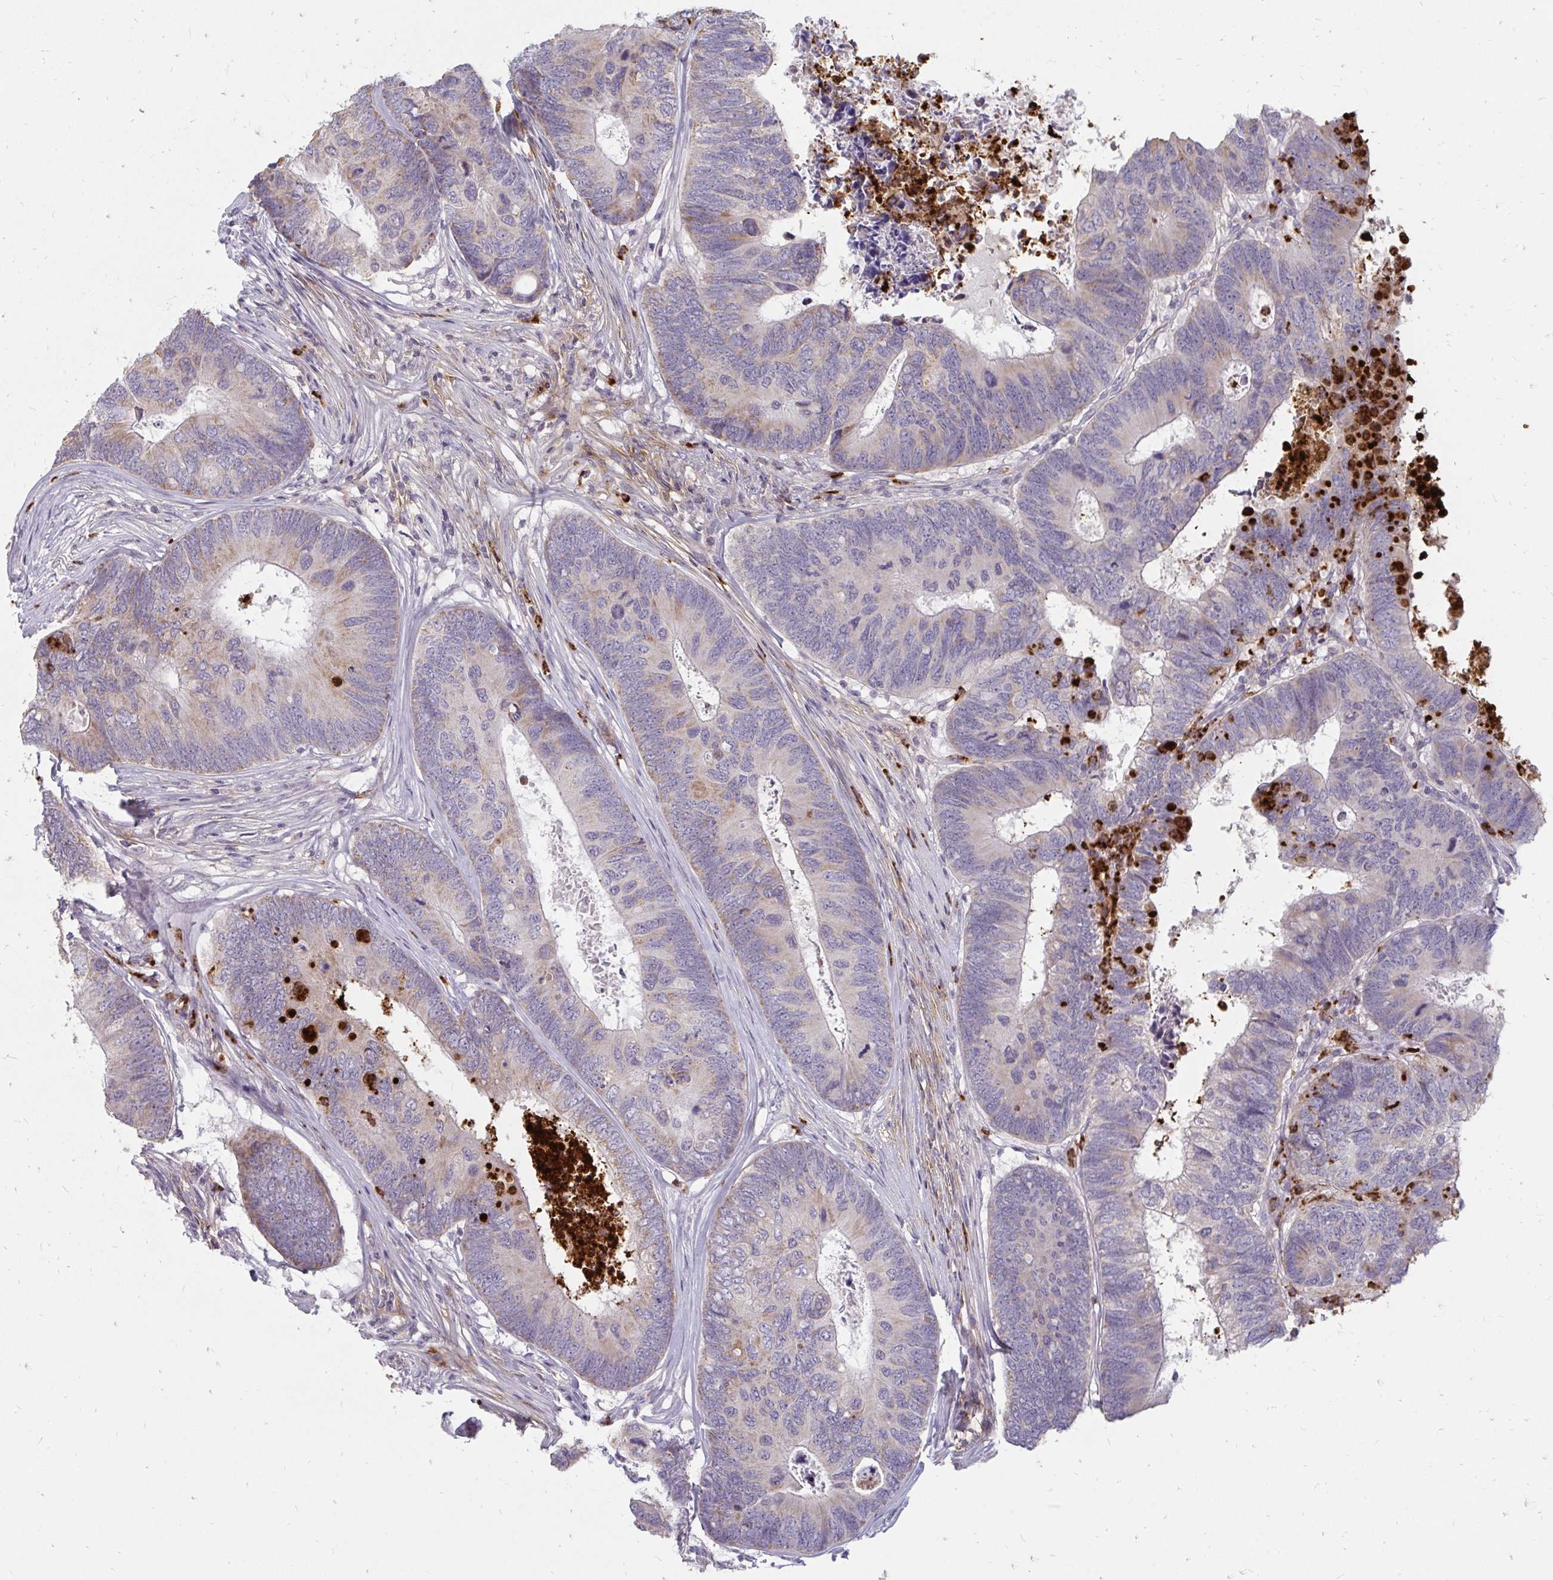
{"staining": {"intensity": "weak", "quantity": "<25%", "location": "cytoplasmic/membranous"}, "tissue": "colorectal cancer", "cell_type": "Tumor cells", "image_type": "cancer", "snomed": [{"axis": "morphology", "description": "Adenocarcinoma, NOS"}, {"axis": "topography", "description": "Colon"}], "caption": "The image shows no significant positivity in tumor cells of adenocarcinoma (colorectal).", "gene": "RAB33A", "patient": {"sex": "female", "age": 67}}